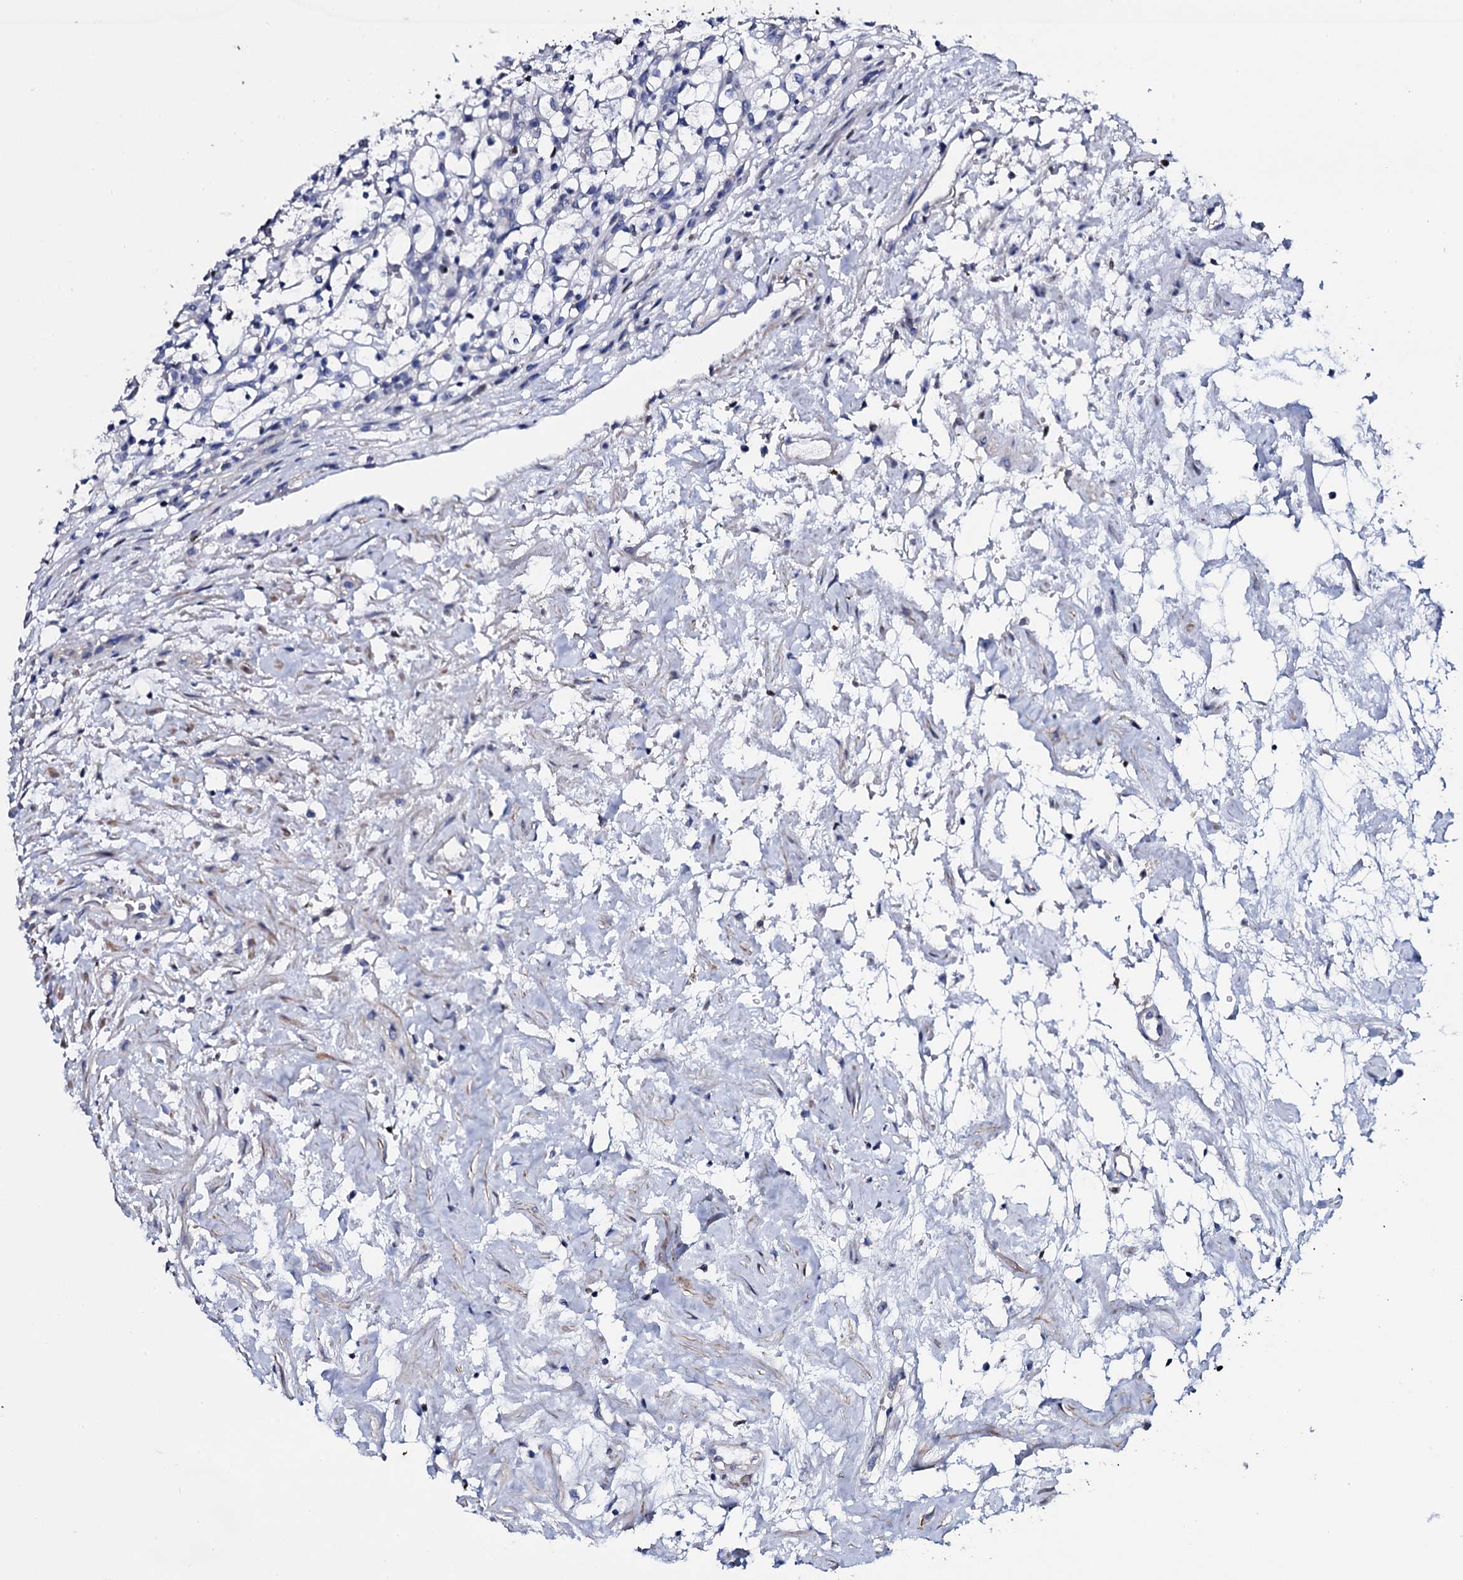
{"staining": {"intensity": "negative", "quantity": "none", "location": "none"}, "tissue": "renal cancer", "cell_type": "Tumor cells", "image_type": "cancer", "snomed": [{"axis": "morphology", "description": "Adenocarcinoma, NOS"}, {"axis": "topography", "description": "Kidney"}], "caption": "Immunohistochemical staining of human renal cancer shows no significant staining in tumor cells. (DAB (3,3'-diaminobenzidine) IHC, high magnification).", "gene": "NPM2", "patient": {"sex": "female", "age": 69}}